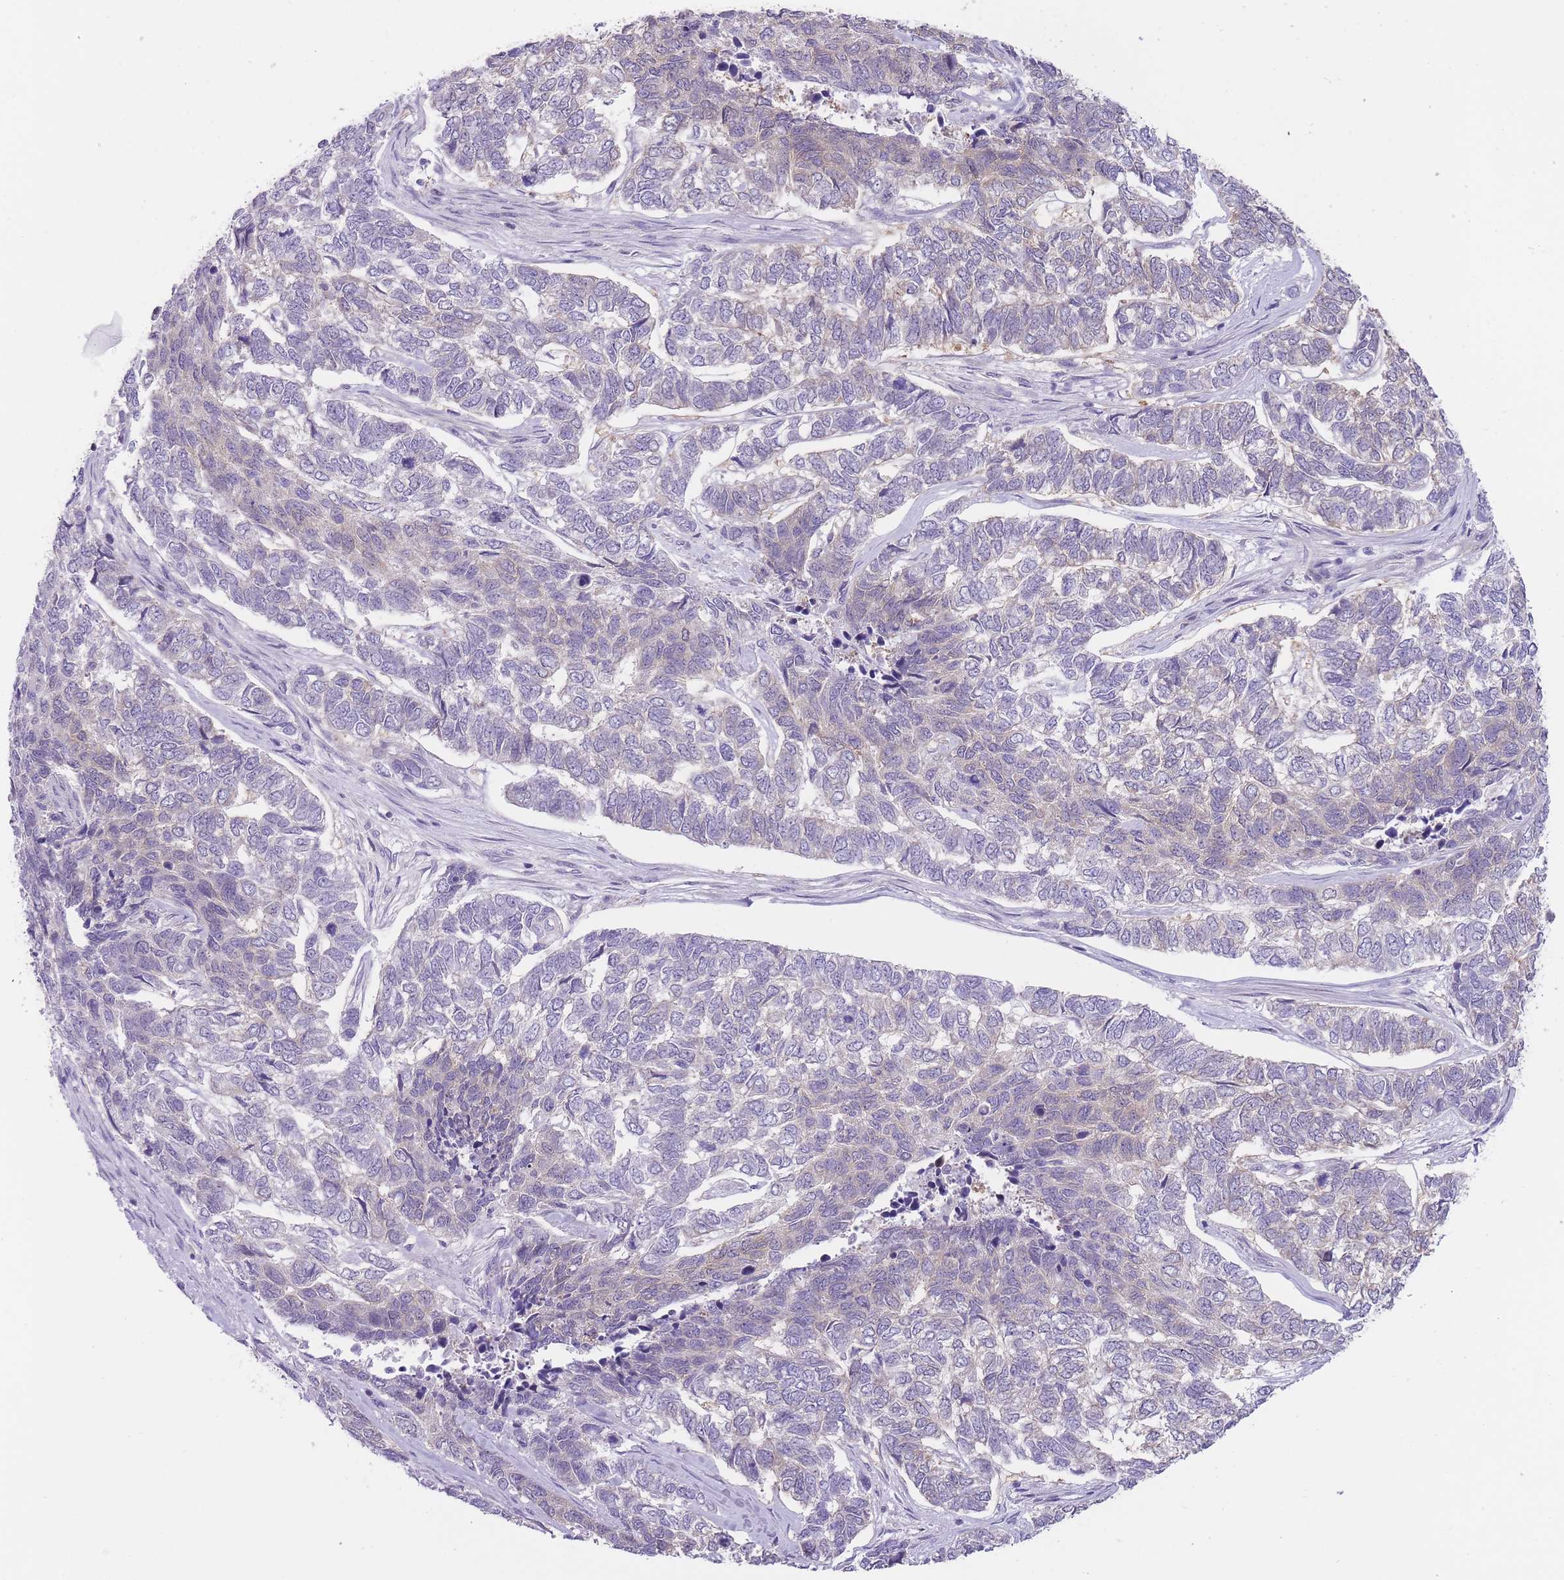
{"staining": {"intensity": "negative", "quantity": "none", "location": "none"}, "tissue": "skin cancer", "cell_type": "Tumor cells", "image_type": "cancer", "snomed": [{"axis": "morphology", "description": "Basal cell carcinoma"}, {"axis": "topography", "description": "Skin"}], "caption": "A high-resolution photomicrograph shows immunohistochemistry (IHC) staining of skin cancer, which displays no significant positivity in tumor cells.", "gene": "OR11H12", "patient": {"sex": "female", "age": 65}}